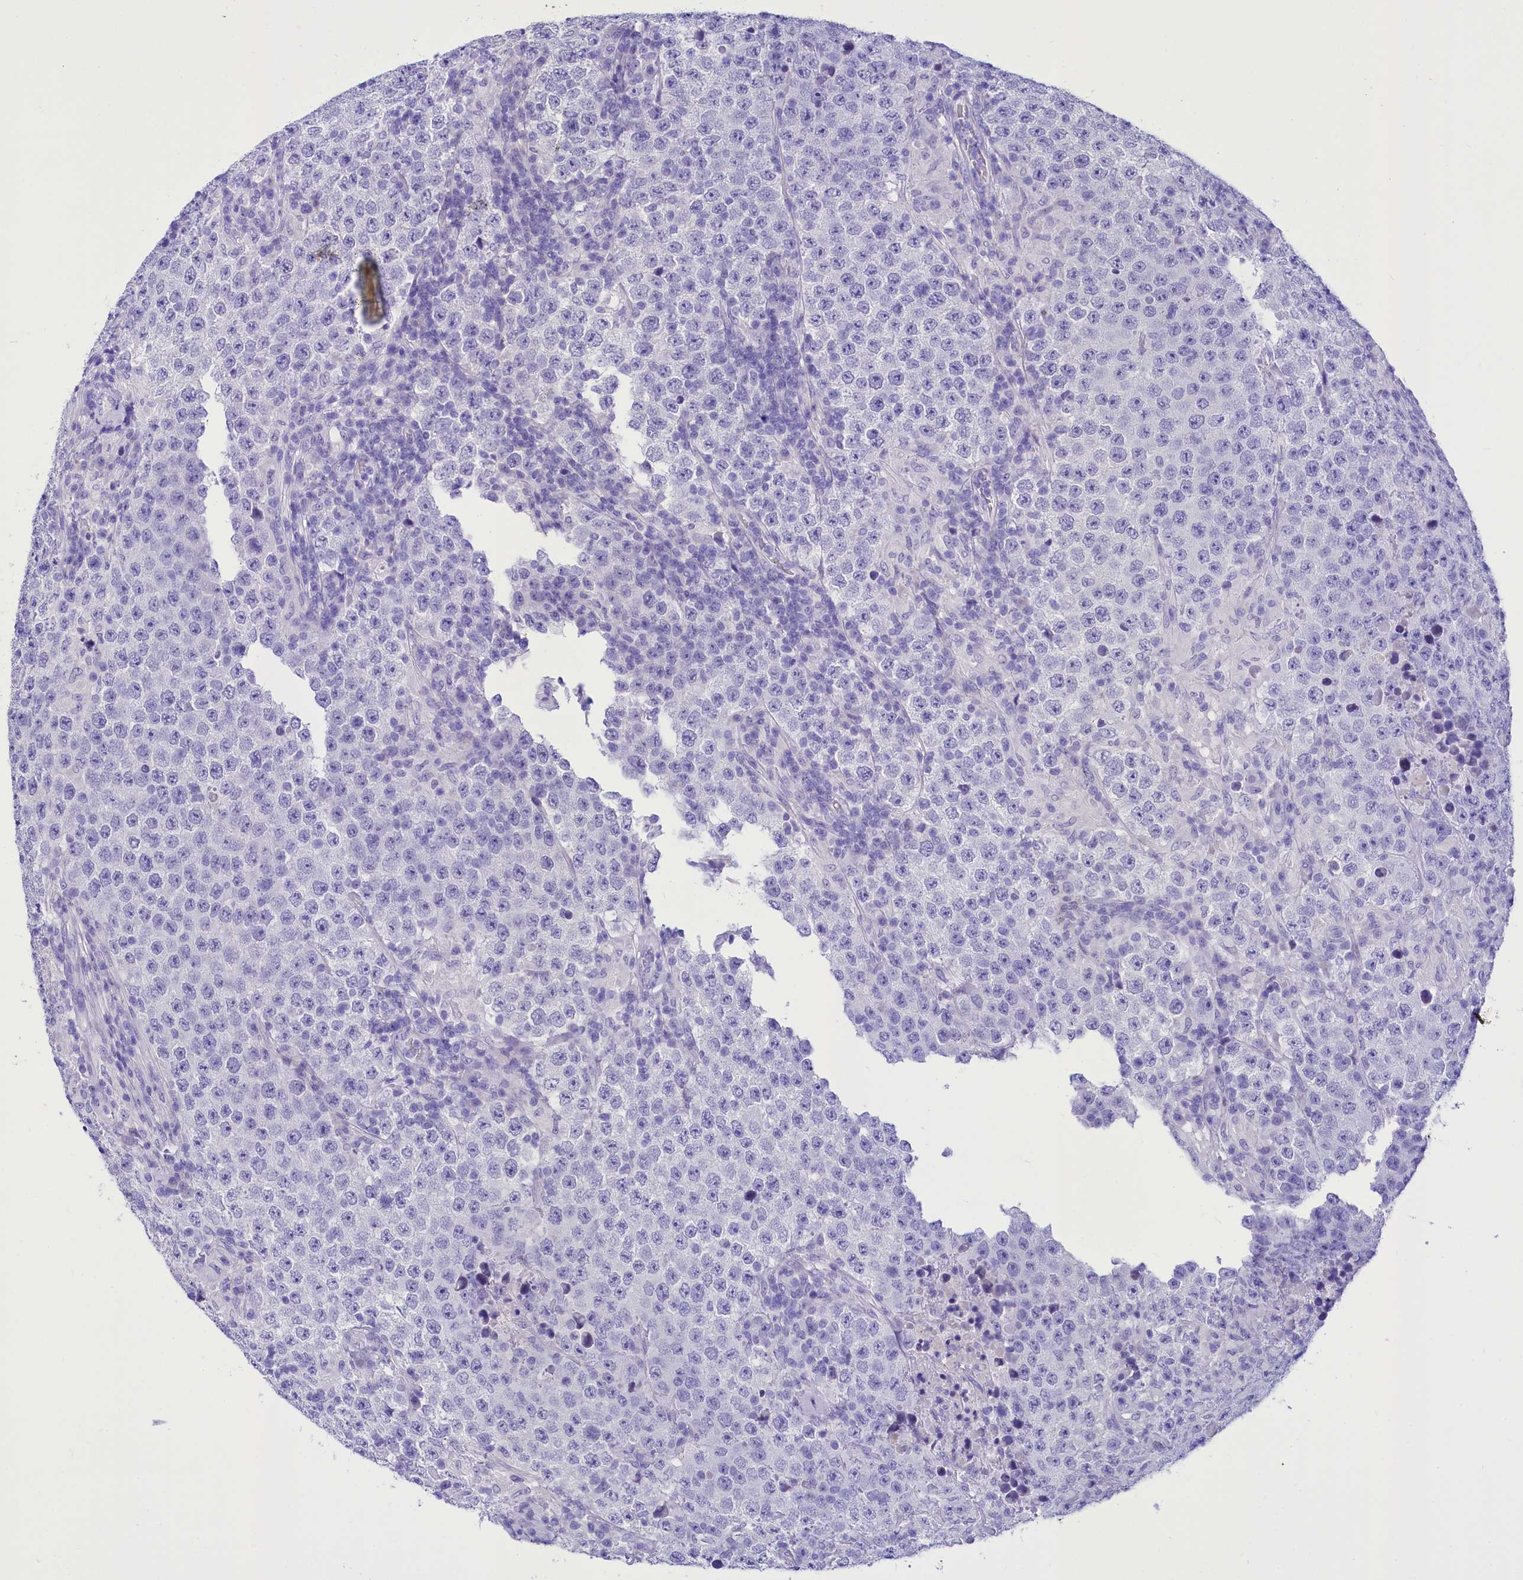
{"staining": {"intensity": "negative", "quantity": "none", "location": "none"}, "tissue": "testis cancer", "cell_type": "Tumor cells", "image_type": "cancer", "snomed": [{"axis": "morphology", "description": "Normal tissue, NOS"}, {"axis": "morphology", "description": "Urothelial carcinoma, High grade"}, {"axis": "morphology", "description": "Seminoma, NOS"}, {"axis": "morphology", "description": "Carcinoma, Embryonal, NOS"}, {"axis": "topography", "description": "Urinary bladder"}, {"axis": "topography", "description": "Testis"}], "caption": "Tumor cells are negative for protein expression in human high-grade urothelial carcinoma (testis).", "gene": "TTC36", "patient": {"sex": "male", "age": 41}}